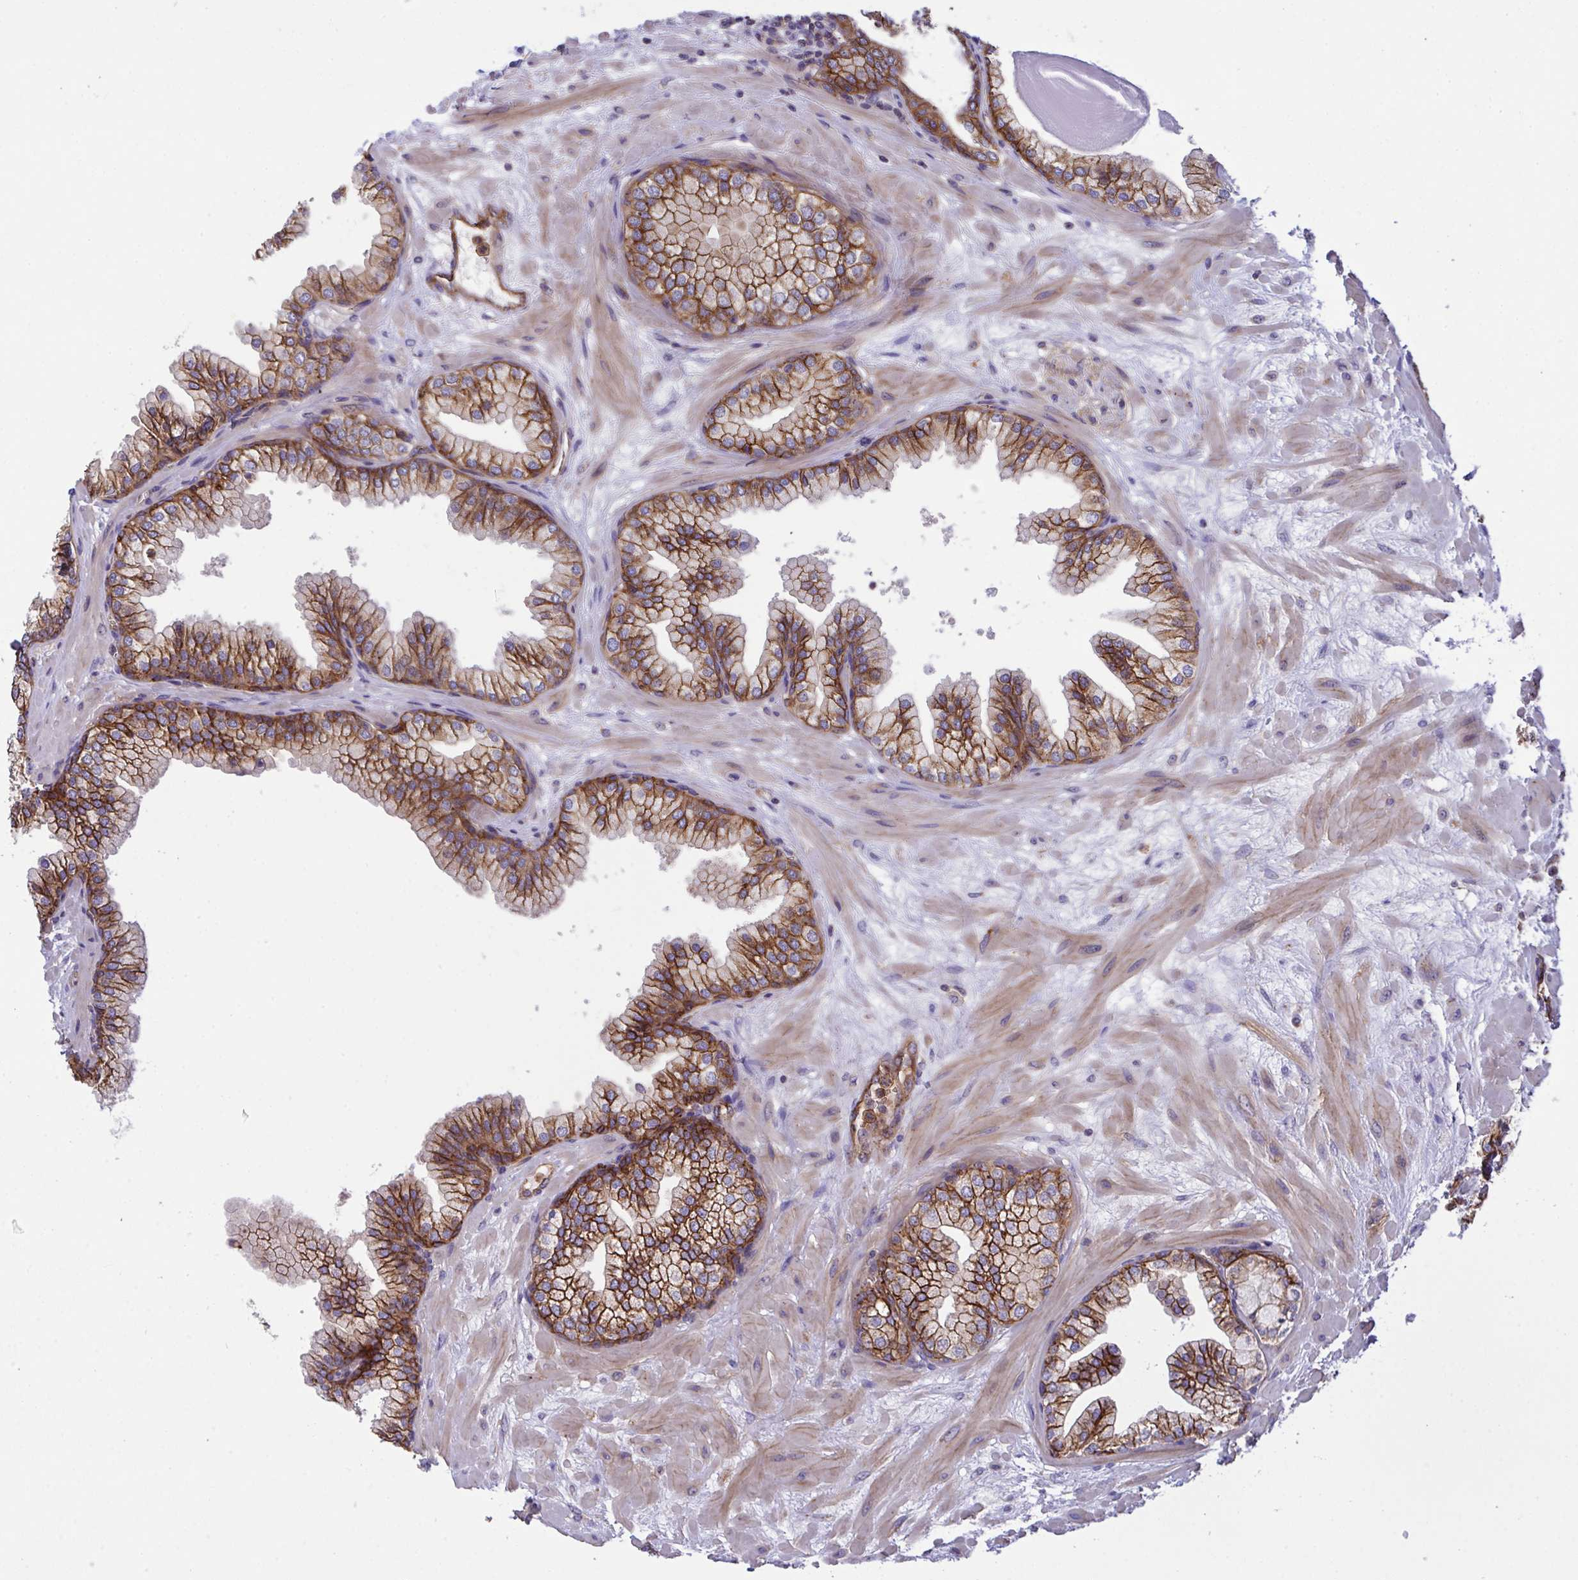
{"staining": {"intensity": "strong", "quantity": ">75%", "location": "cytoplasmic/membranous"}, "tissue": "prostate", "cell_type": "Glandular cells", "image_type": "normal", "snomed": [{"axis": "morphology", "description": "Normal tissue, NOS"}, {"axis": "topography", "description": "Prostate"}, {"axis": "topography", "description": "Peripheral nerve tissue"}], "caption": "Immunohistochemical staining of benign prostate displays high levels of strong cytoplasmic/membranous expression in approximately >75% of glandular cells.", "gene": "C4orf36", "patient": {"sex": "male", "age": 61}}